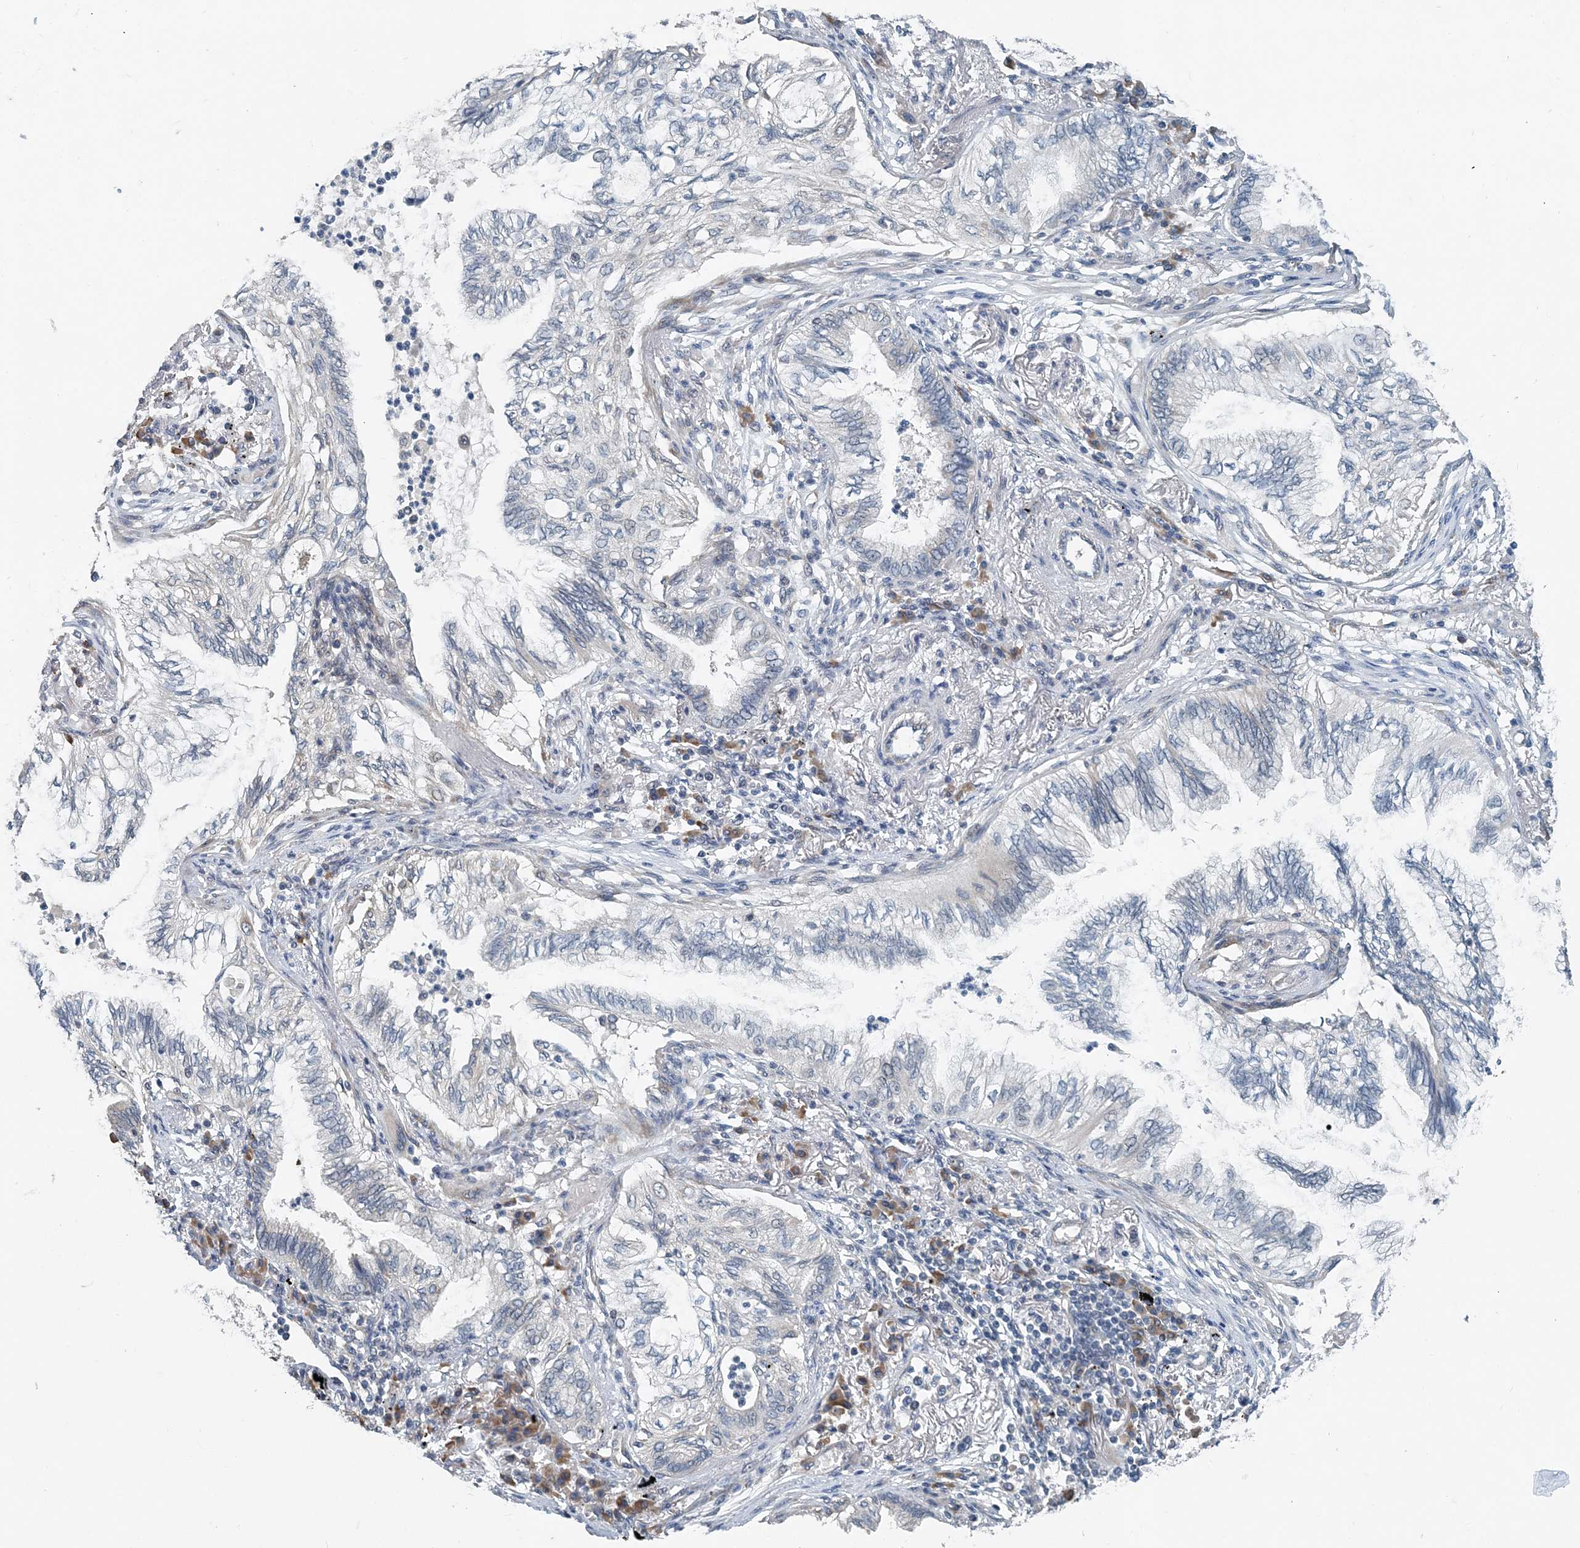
{"staining": {"intensity": "negative", "quantity": "none", "location": "none"}, "tissue": "lung cancer", "cell_type": "Tumor cells", "image_type": "cancer", "snomed": [{"axis": "morphology", "description": "Normal tissue, NOS"}, {"axis": "morphology", "description": "Adenocarcinoma, NOS"}, {"axis": "topography", "description": "Bronchus"}, {"axis": "topography", "description": "Lung"}], "caption": "The image reveals no staining of tumor cells in lung cancer (adenocarcinoma).", "gene": "EEF1A2", "patient": {"sex": "female", "age": 70}}